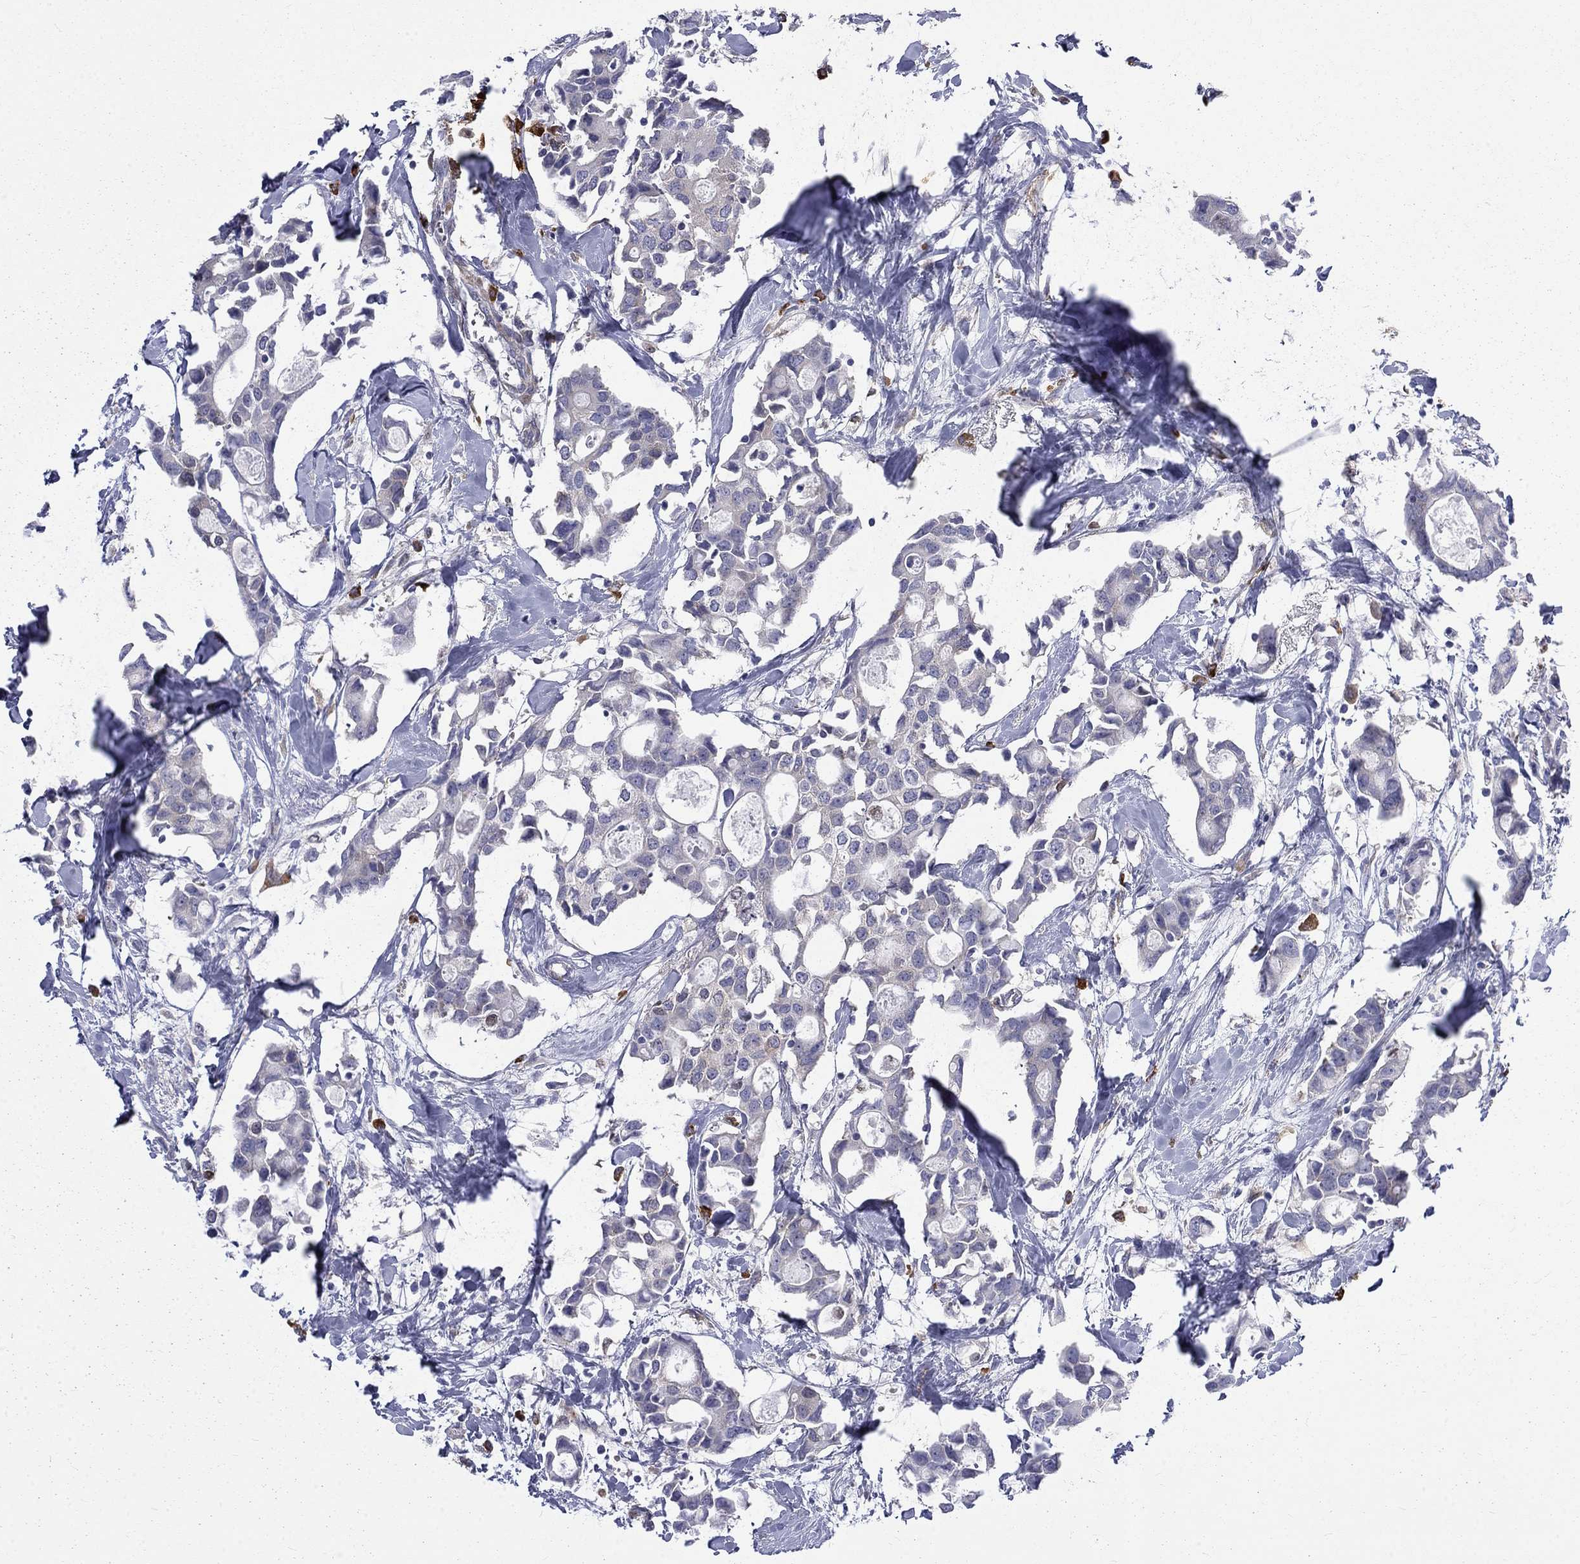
{"staining": {"intensity": "negative", "quantity": "none", "location": "none"}, "tissue": "breast cancer", "cell_type": "Tumor cells", "image_type": "cancer", "snomed": [{"axis": "morphology", "description": "Duct carcinoma"}, {"axis": "topography", "description": "Breast"}], "caption": "The immunohistochemistry histopathology image has no significant positivity in tumor cells of breast cancer tissue.", "gene": "PABPC4", "patient": {"sex": "female", "age": 83}}